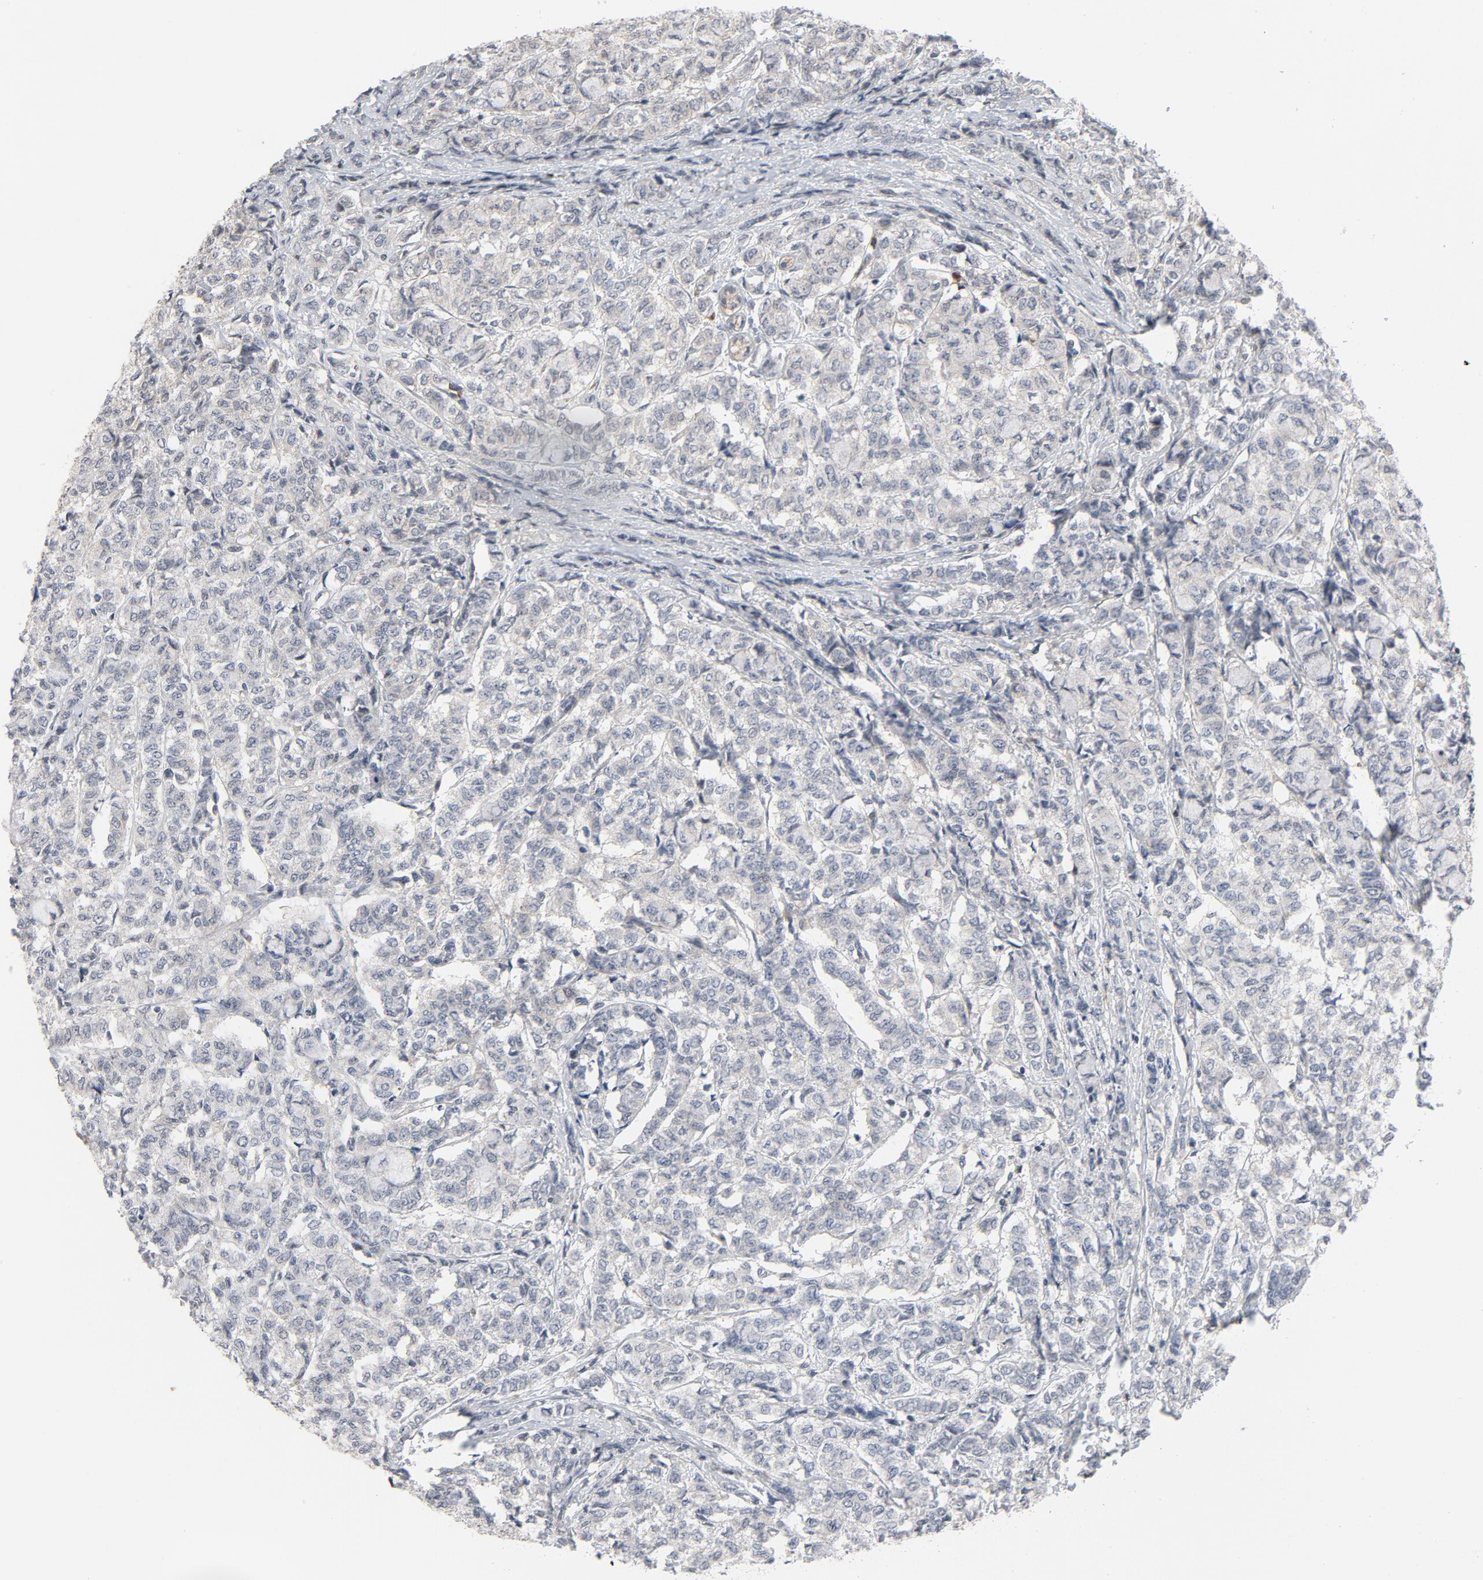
{"staining": {"intensity": "weak", "quantity": "25%-75%", "location": "cytoplasmic/membranous"}, "tissue": "breast cancer", "cell_type": "Tumor cells", "image_type": "cancer", "snomed": [{"axis": "morphology", "description": "Lobular carcinoma"}, {"axis": "topography", "description": "Breast"}], "caption": "A brown stain highlights weak cytoplasmic/membranous positivity of a protein in human breast lobular carcinoma tumor cells. (Brightfield microscopy of DAB IHC at high magnification).", "gene": "TRADD", "patient": {"sex": "female", "age": 60}}